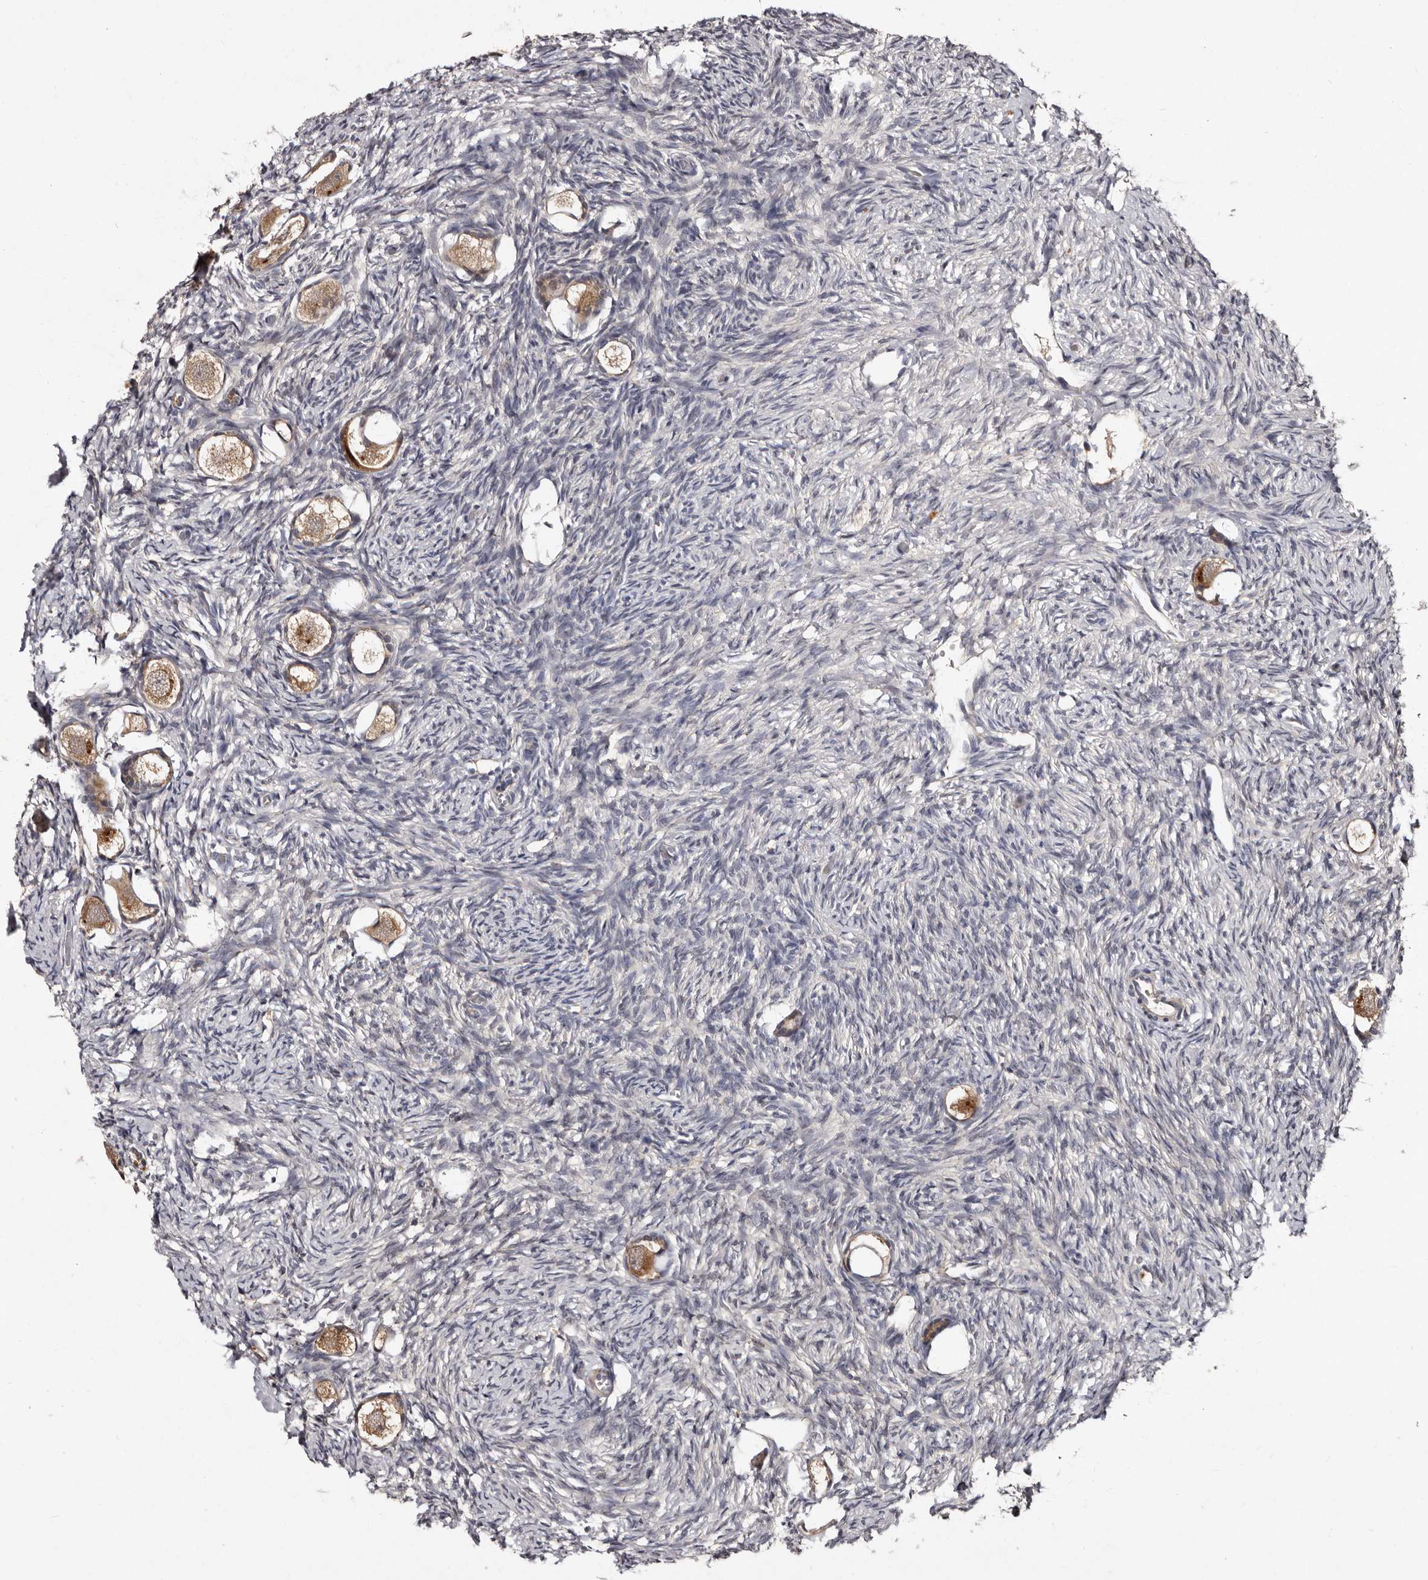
{"staining": {"intensity": "moderate", "quantity": ">75%", "location": "cytoplasmic/membranous"}, "tissue": "ovary", "cell_type": "Follicle cells", "image_type": "normal", "snomed": [{"axis": "morphology", "description": "Normal tissue, NOS"}, {"axis": "topography", "description": "Ovary"}], "caption": "Ovary stained with DAB IHC shows medium levels of moderate cytoplasmic/membranous staining in about >75% of follicle cells. Using DAB (3,3'-diaminobenzidine) (brown) and hematoxylin (blue) stains, captured at high magnification using brightfield microscopy.", "gene": "DNPH1", "patient": {"sex": "female", "age": 27}}